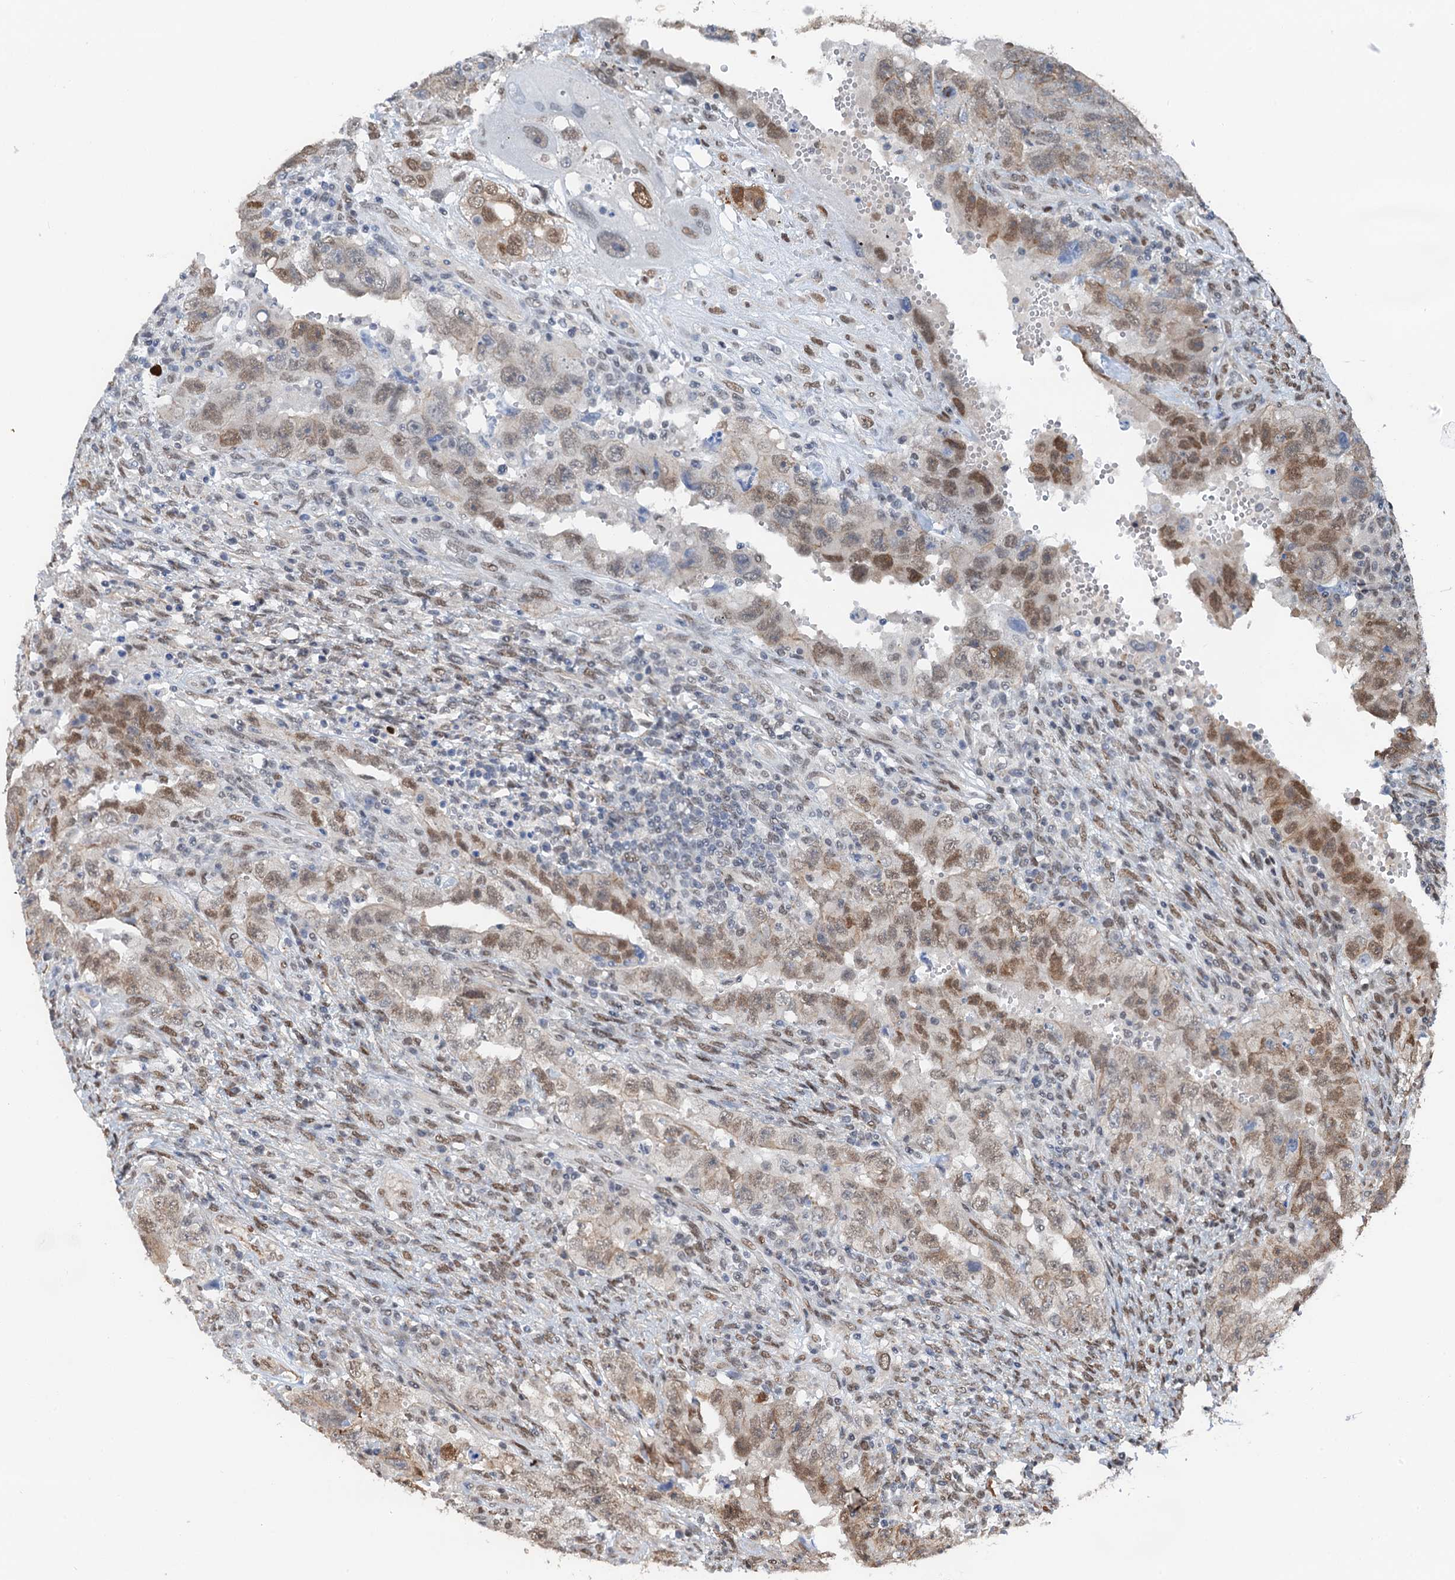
{"staining": {"intensity": "moderate", "quantity": ">75%", "location": "nuclear"}, "tissue": "testis cancer", "cell_type": "Tumor cells", "image_type": "cancer", "snomed": [{"axis": "morphology", "description": "Carcinoma, Embryonal, NOS"}, {"axis": "topography", "description": "Testis"}], "caption": "Moderate nuclear positivity is present in about >75% of tumor cells in testis embryonal carcinoma.", "gene": "CFDP1", "patient": {"sex": "male", "age": 26}}